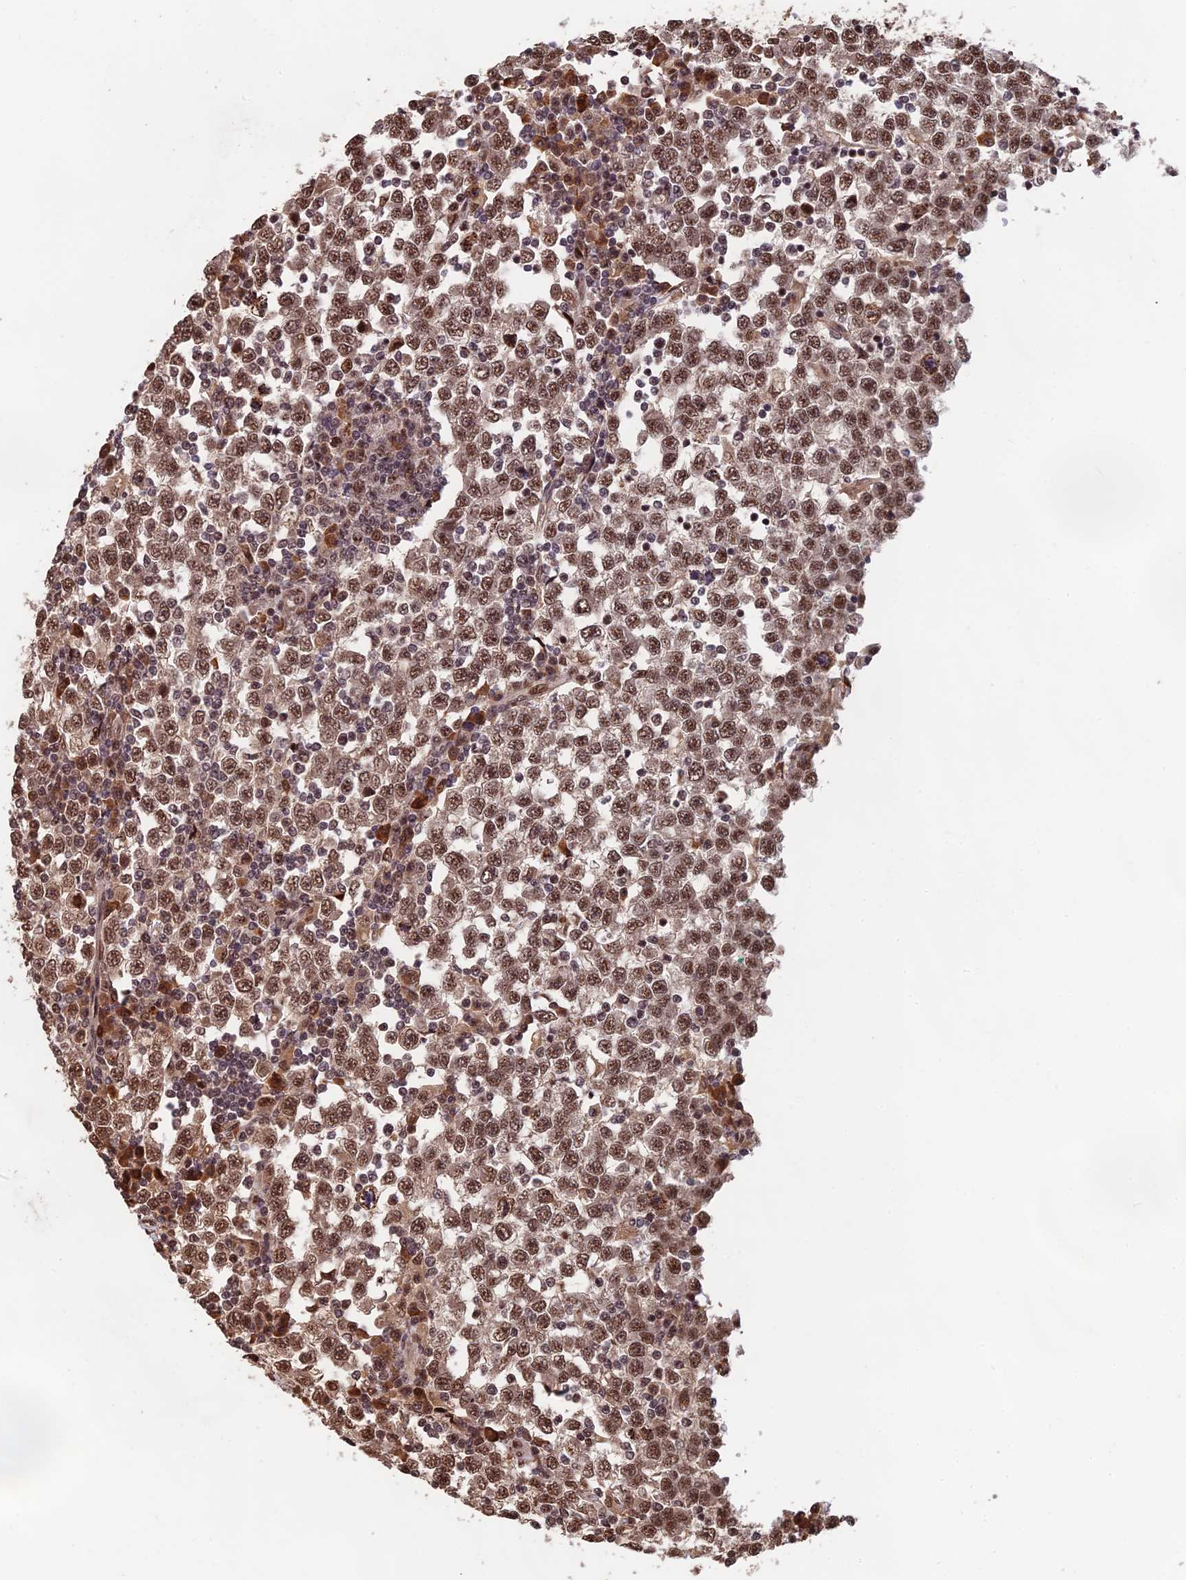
{"staining": {"intensity": "moderate", "quantity": ">75%", "location": "cytoplasmic/membranous,nuclear"}, "tissue": "testis cancer", "cell_type": "Tumor cells", "image_type": "cancer", "snomed": [{"axis": "morphology", "description": "Seminoma, NOS"}, {"axis": "topography", "description": "Testis"}], "caption": "Immunohistochemical staining of human seminoma (testis) demonstrates medium levels of moderate cytoplasmic/membranous and nuclear expression in about >75% of tumor cells. Immunohistochemistry stains the protein of interest in brown and the nuclei are stained blue.", "gene": "OSBPL1A", "patient": {"sex": "male", "age": 65}}